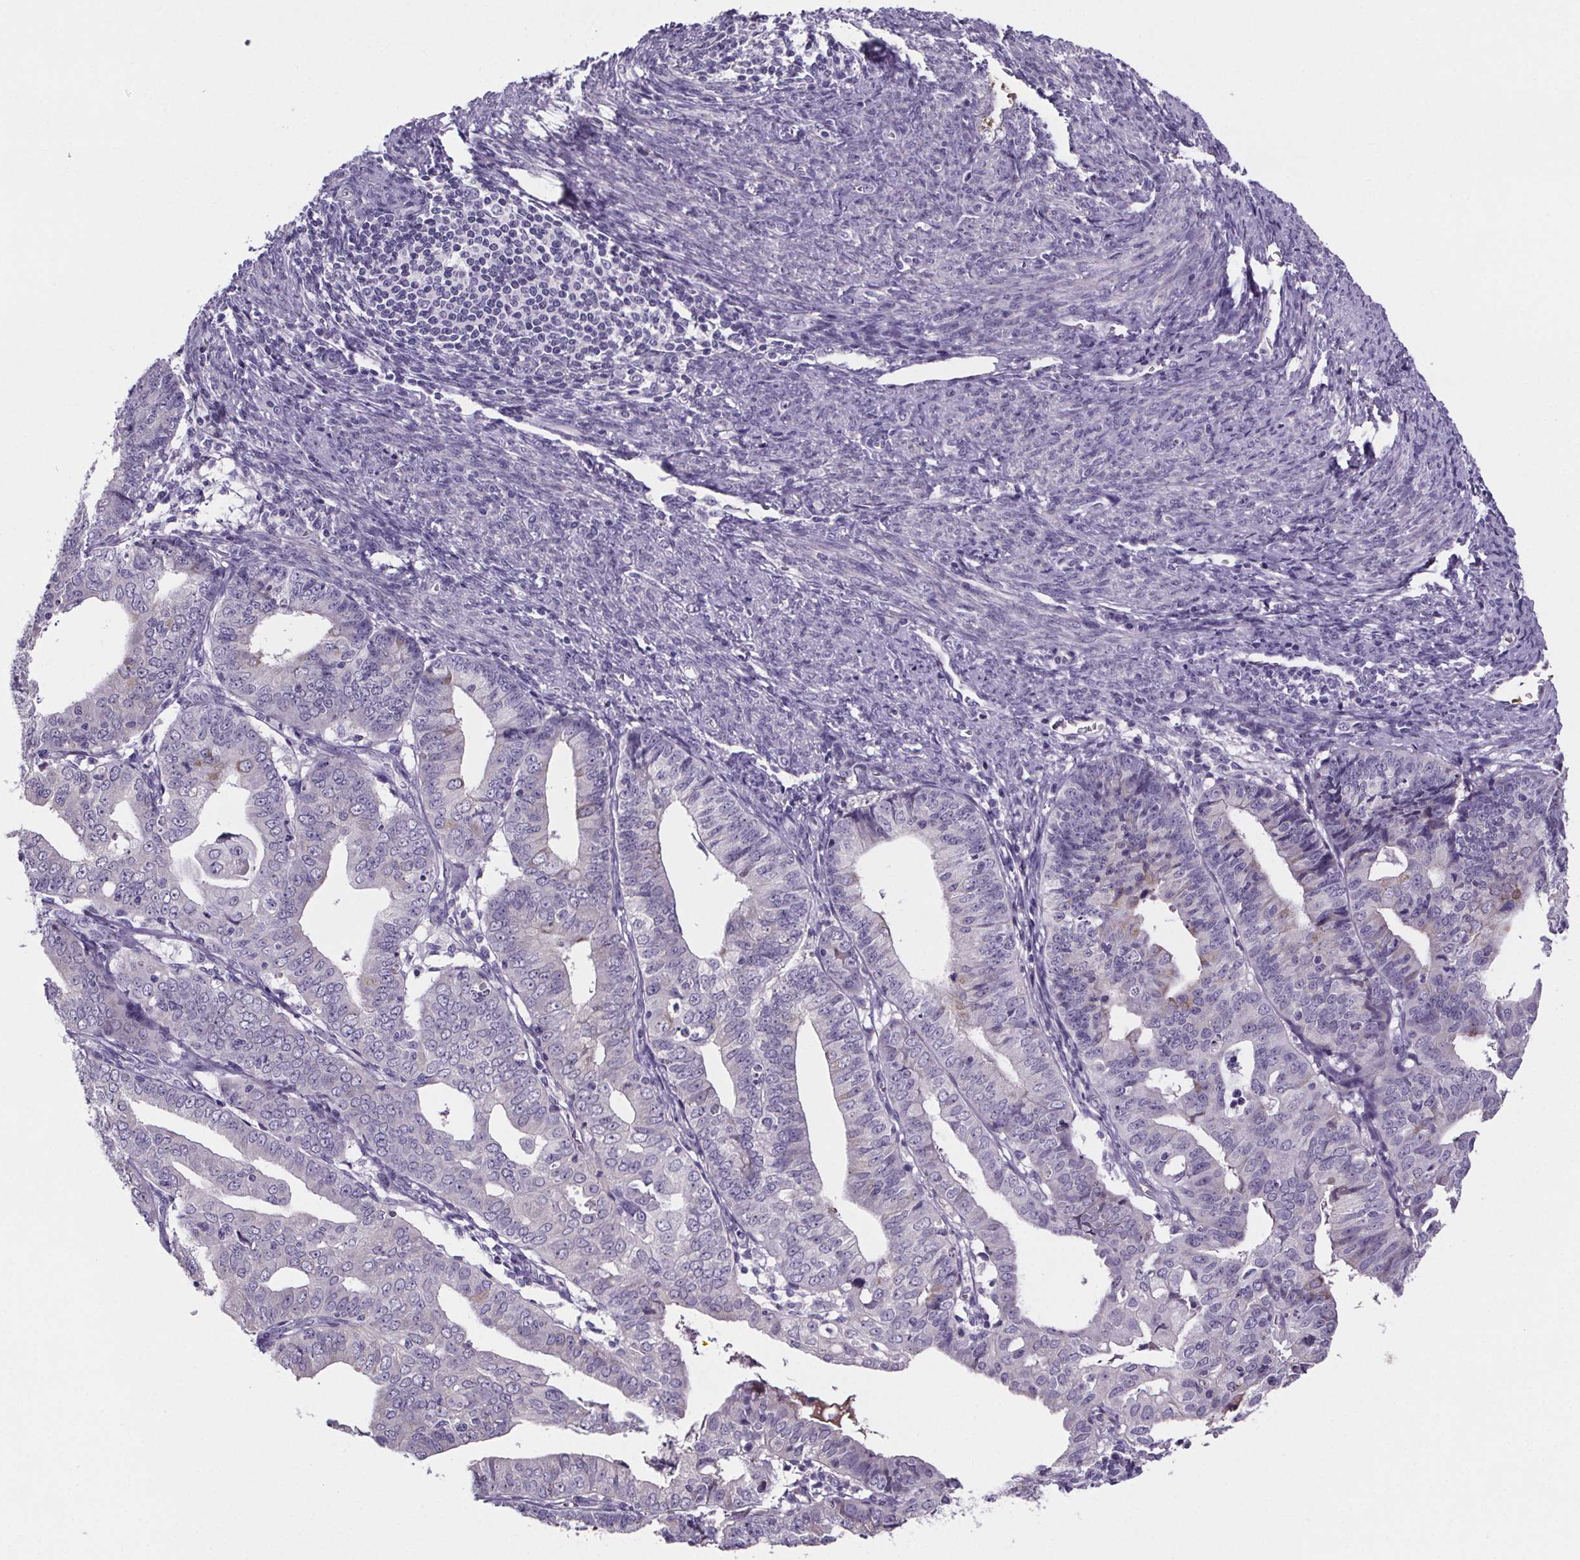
{"staining": {"intensity": "negative", "quantity": "none", "location": "none"}, "tissue": "endometrial cancer", "cell_type": "Tumor cells", "image_type": "cancer", "snomed": [{"axis": "morphology", "description": "Adenocarcinoma, NOS"}, {"axis": "topography", "description": "Endometrium"}], "caption": "This image is of endometrial cancer stained with immunohistochemistry to label a protein in brown with the nuclei are counter-stained blue. There is no expression in tumor cells.", "gene": "CUBN", "patient": {"sex": "female", "age": 56}}